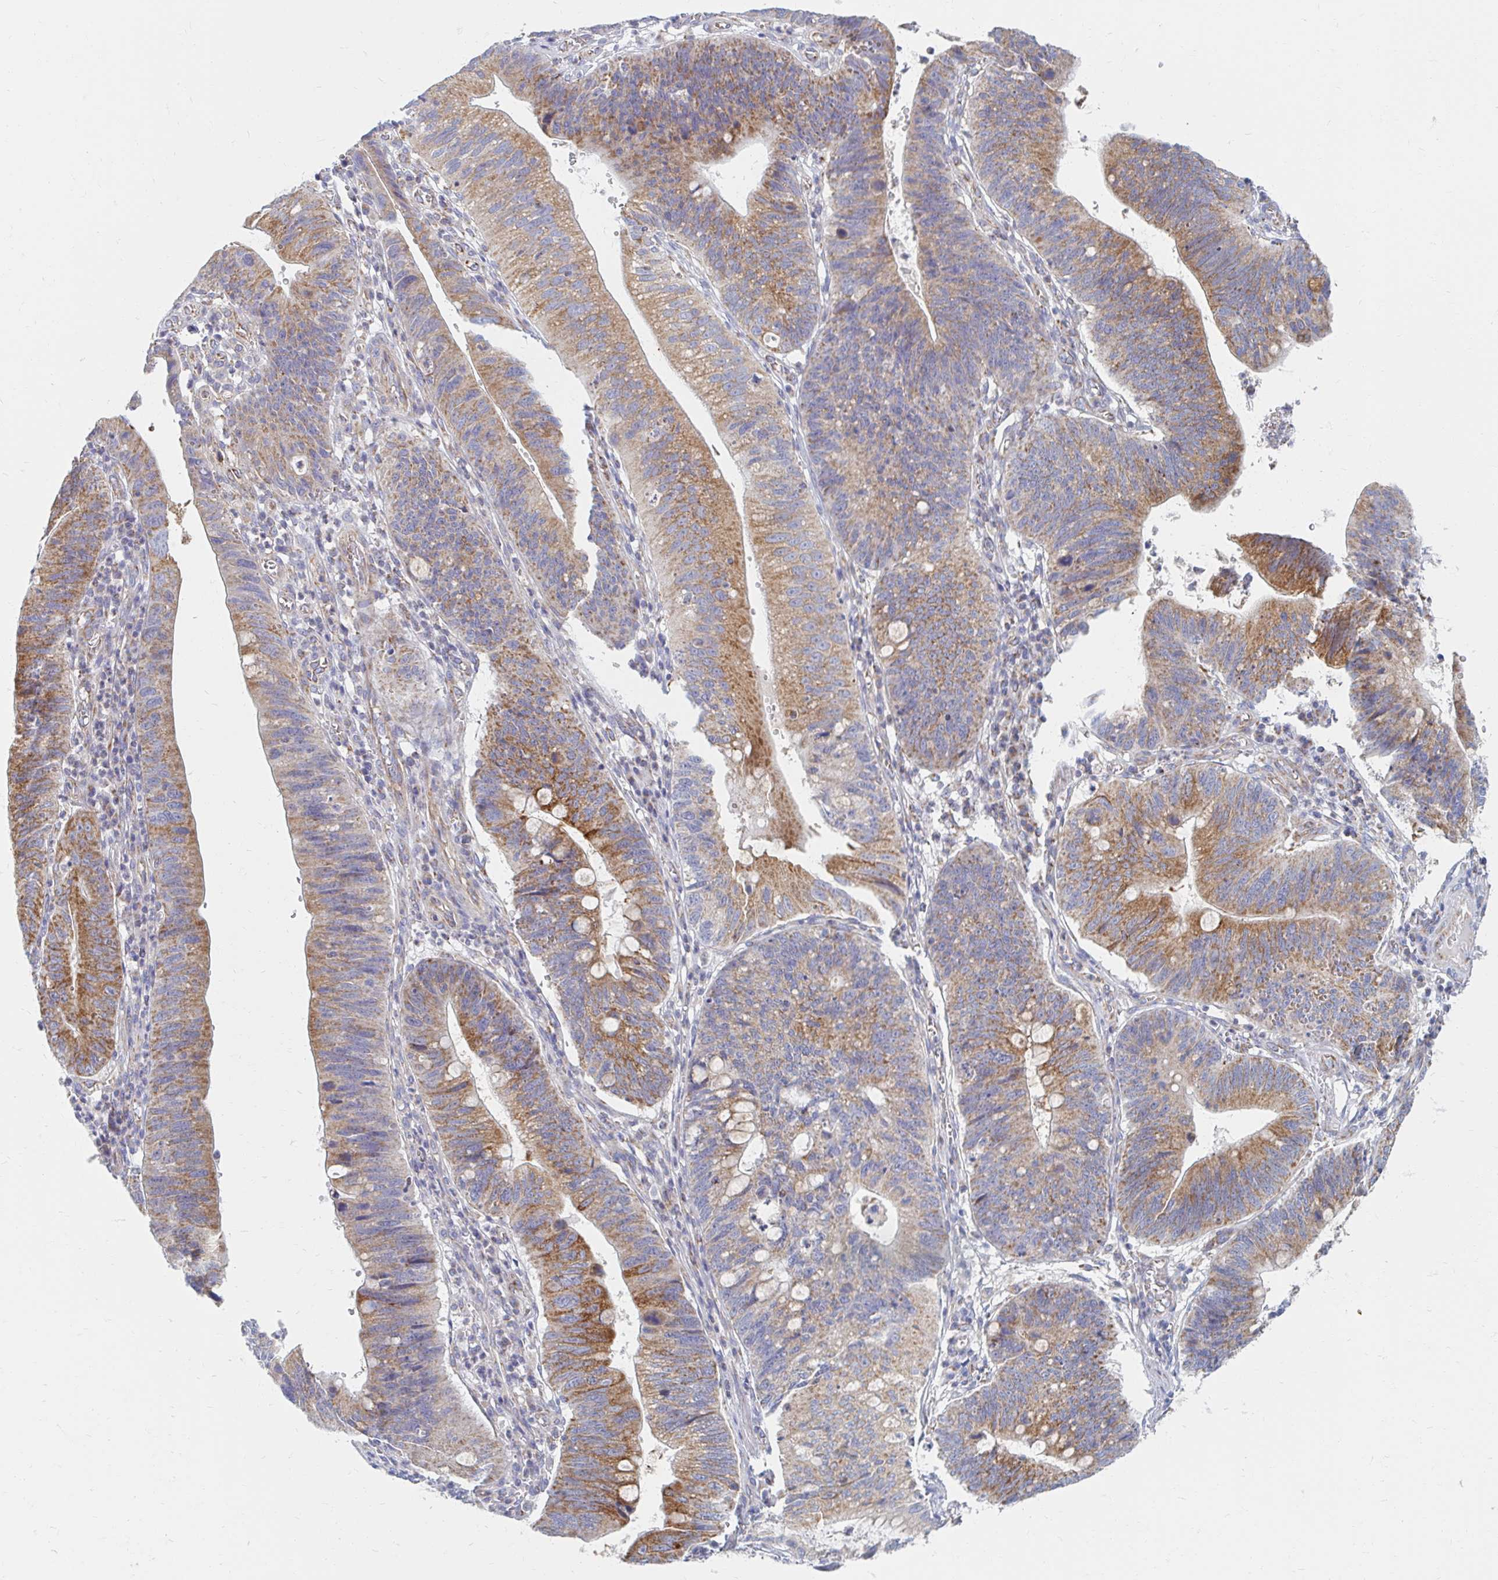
{"staining": {"intensity": "moderate", "quantity": ">75%", "location": "cytoplasmic/membranous"}, "tissue": "stomach cancer", "cell_type": "Tumor cells", "image_type": "cancer", "snomed": [{"axis": "morphology", "description": "Adenocarcinoma, NOS"}, {"axis": "topography", "description": "Stomach"}], "caption": "Protein expression by immunohistochemistry shows moderate cytoplasmic/membranous staining in about >75% of tumor cells in stomach adenocarcinoma. The protein of interest is stained brown, and the nuclei are stained in blue (DAB IHC with brightfield microscopy, high magnification).", "gene": "MAVS", "patient": {"sex": "male", "age": 59}}